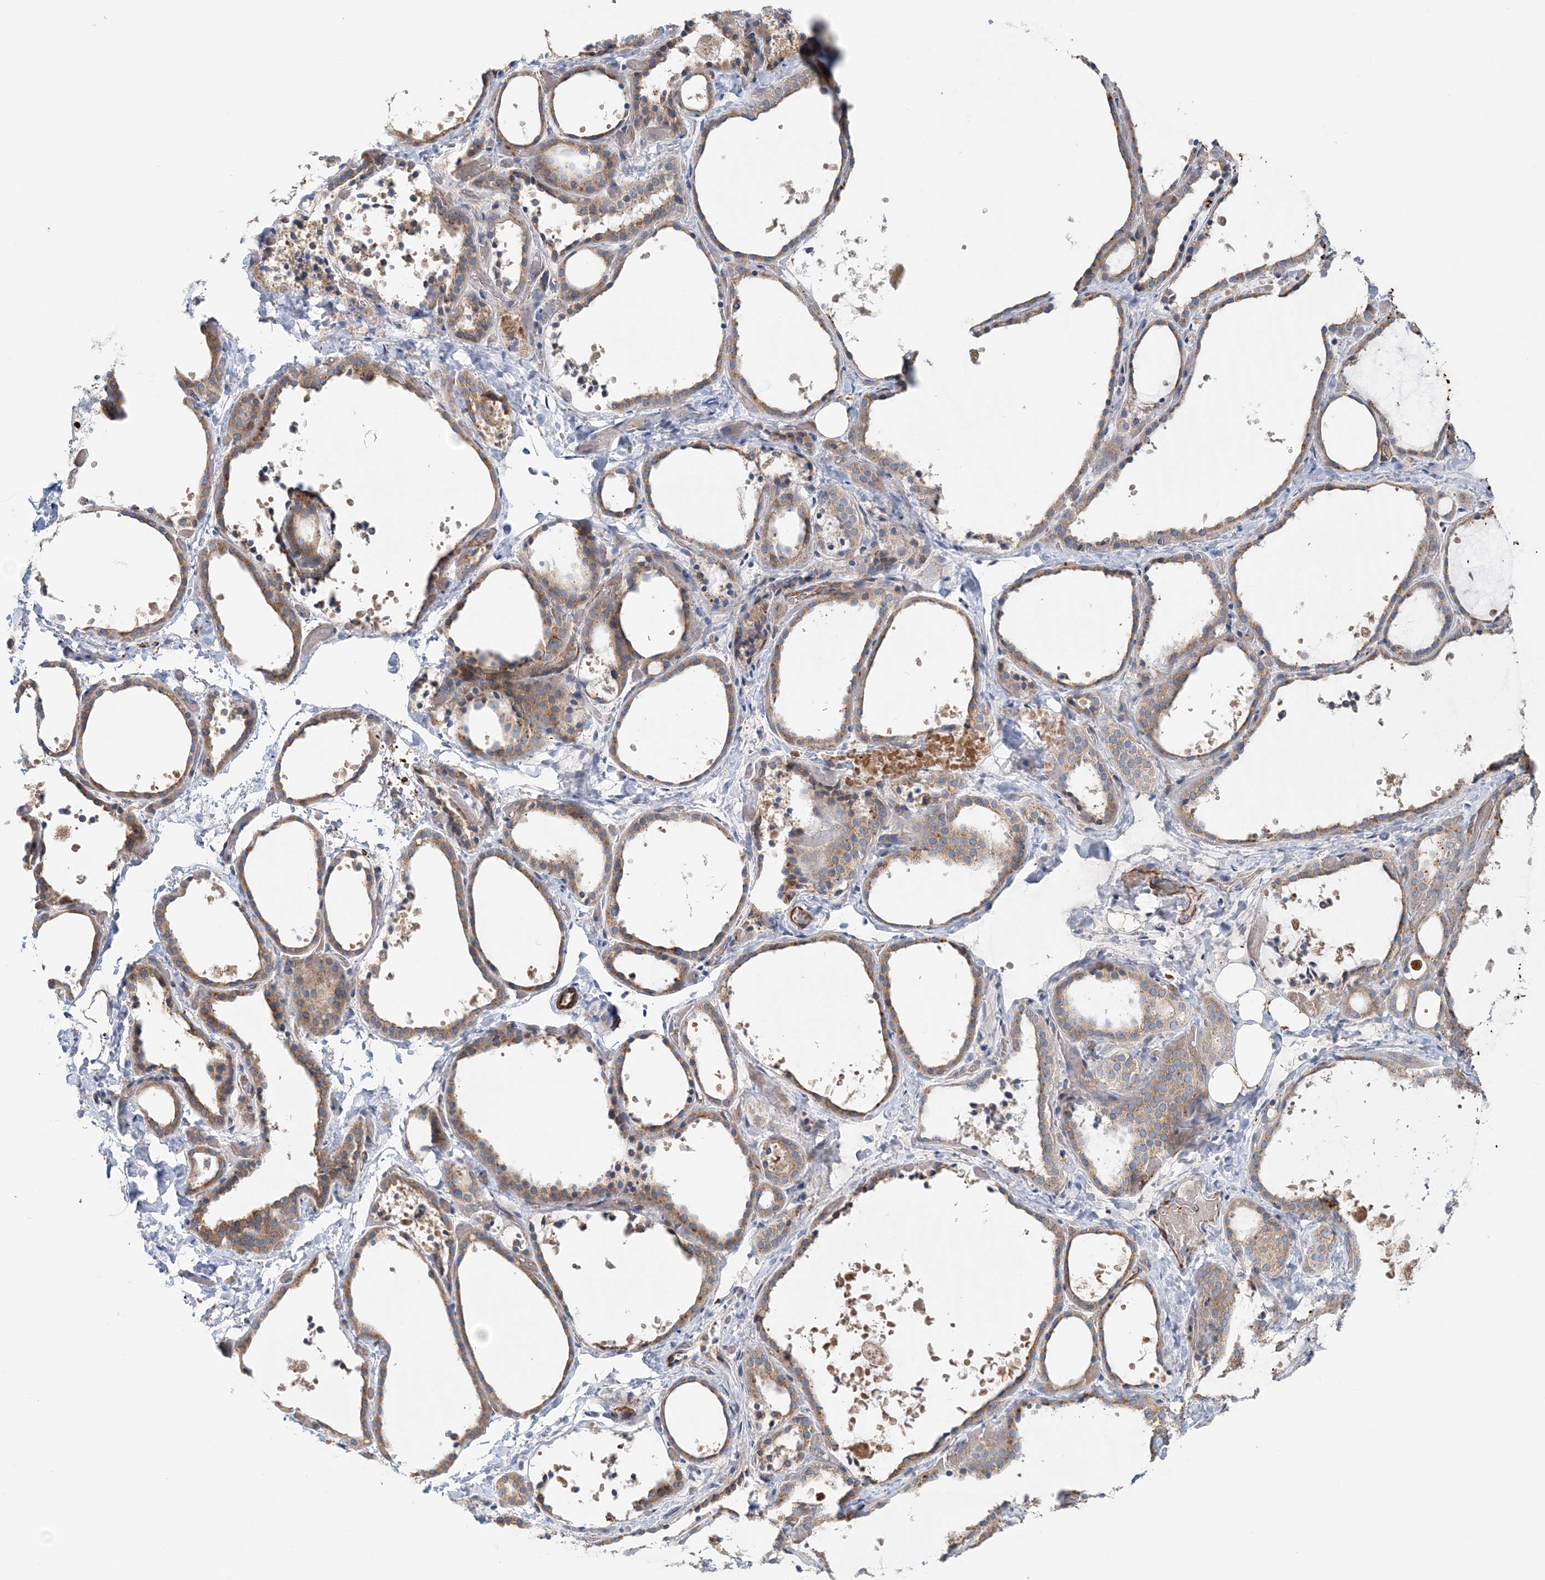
{"staining": {"intensity": "moderate", "quantity": ">75%", "location": "cytoplasmic/membranous"}, "tissue": "thyroid gland", "cell_type": "Glandular cells", "image_type": "normal", "snomed": [{"axis": "morphology", "description": "Normal tissue, NOS"}, {"axis": "topography", "description": "Thyroid gland"}], "caption": "Protein staining of unremarkable thyroid gland displays moderate cytoplasmic/membranous positivity in about >75% of glandular cells.", "gene": "TTI1", "patient": {"sex": "female", "age": 44}}